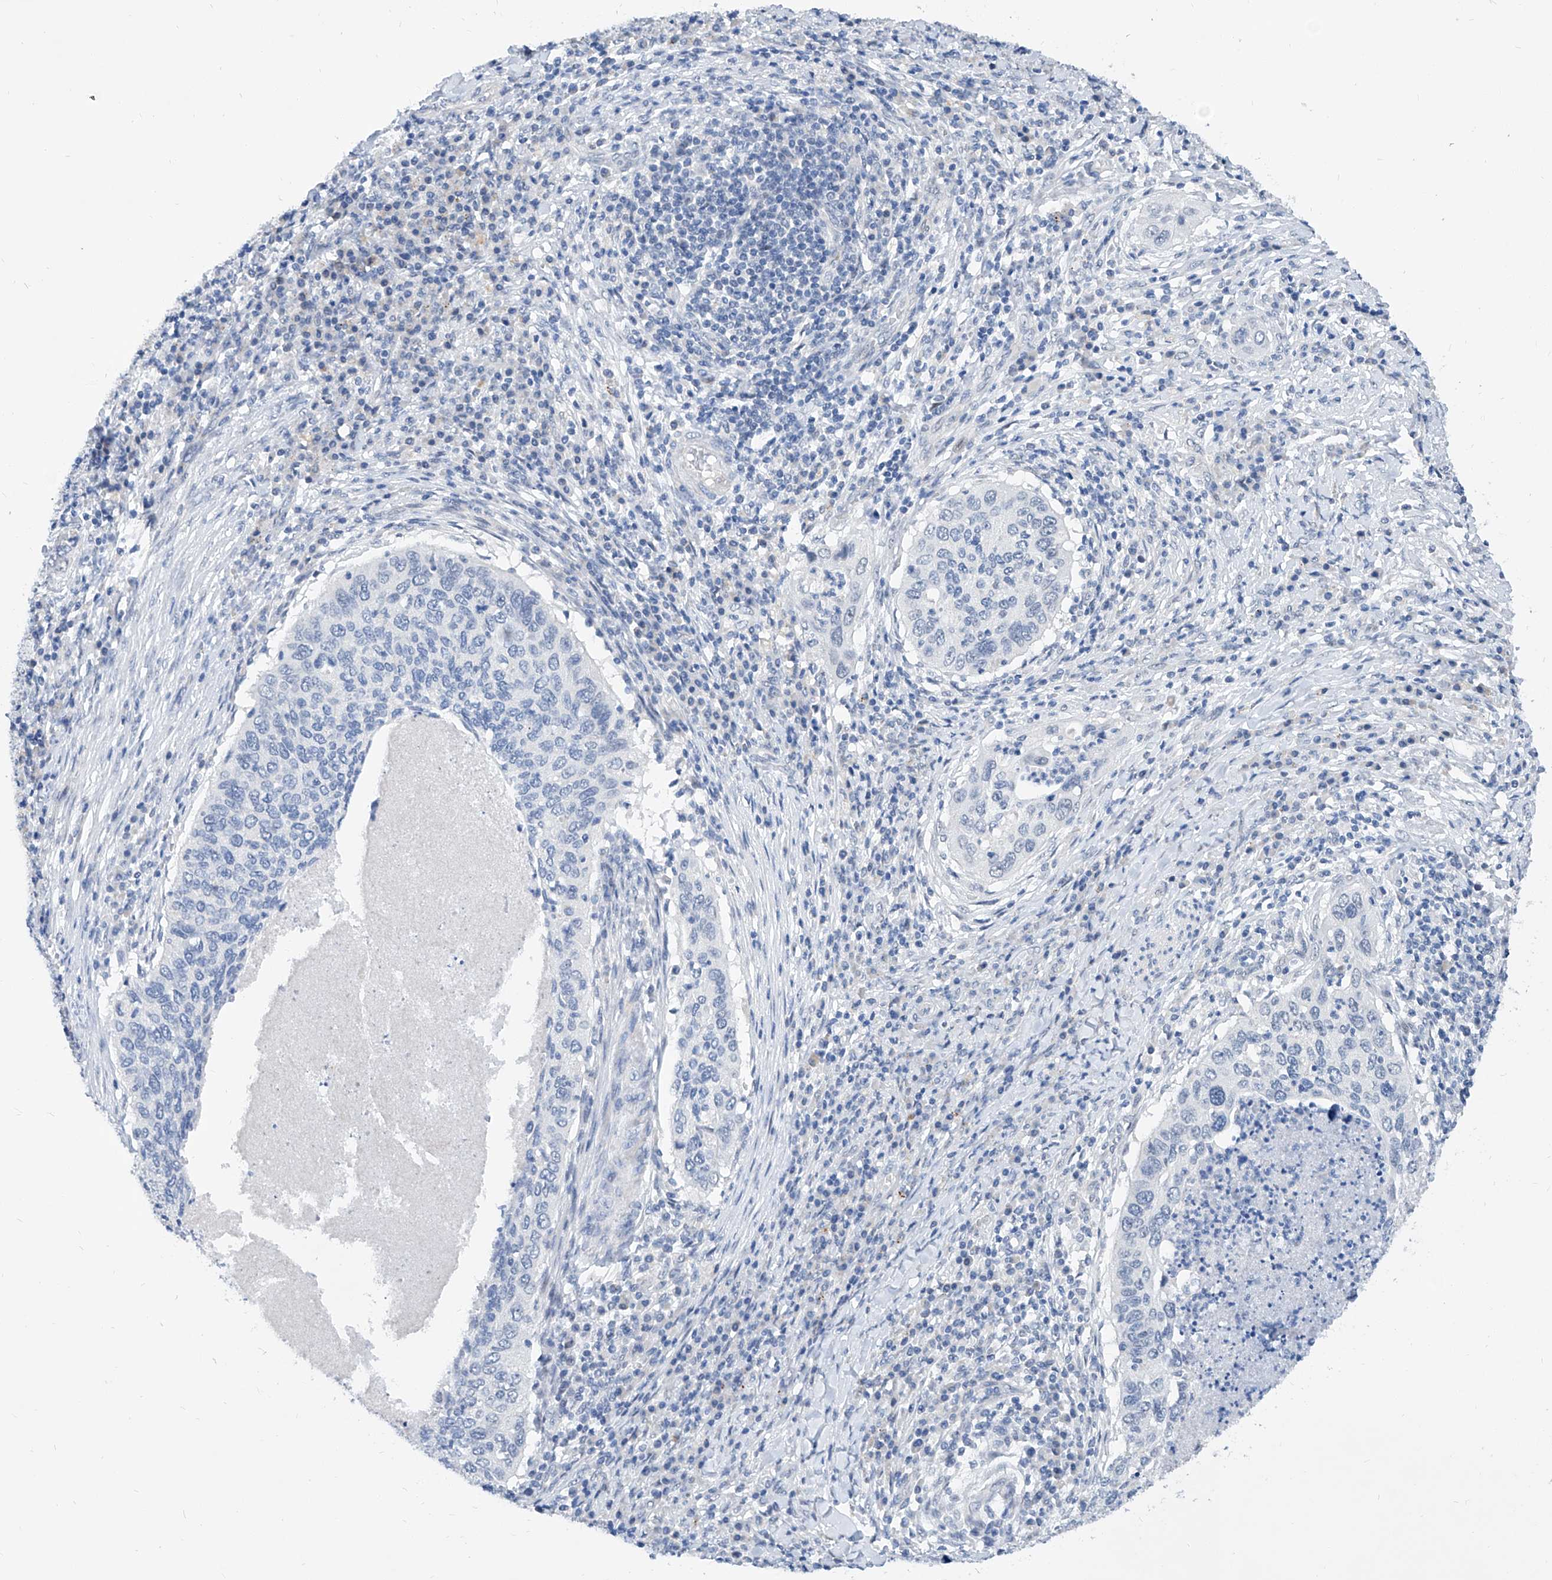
{"staining": {"intensity": "negative", "quantity": "none", "location": "none"}, "tissue": "cervical cancer", "cell_type": "Tumor cells", "image_type": "cancer", "snomed": [{"axis": "morphology", "description": "Squamous cell carcinoma, NOS"}, {"axis": "topography", "description": "Cervix"}], "caption": "The micrograph reveals no significant expression in tumor cells of cervical cancer.", "gene": "BPTF", "patient": {"sex": "female", "age": 38}}